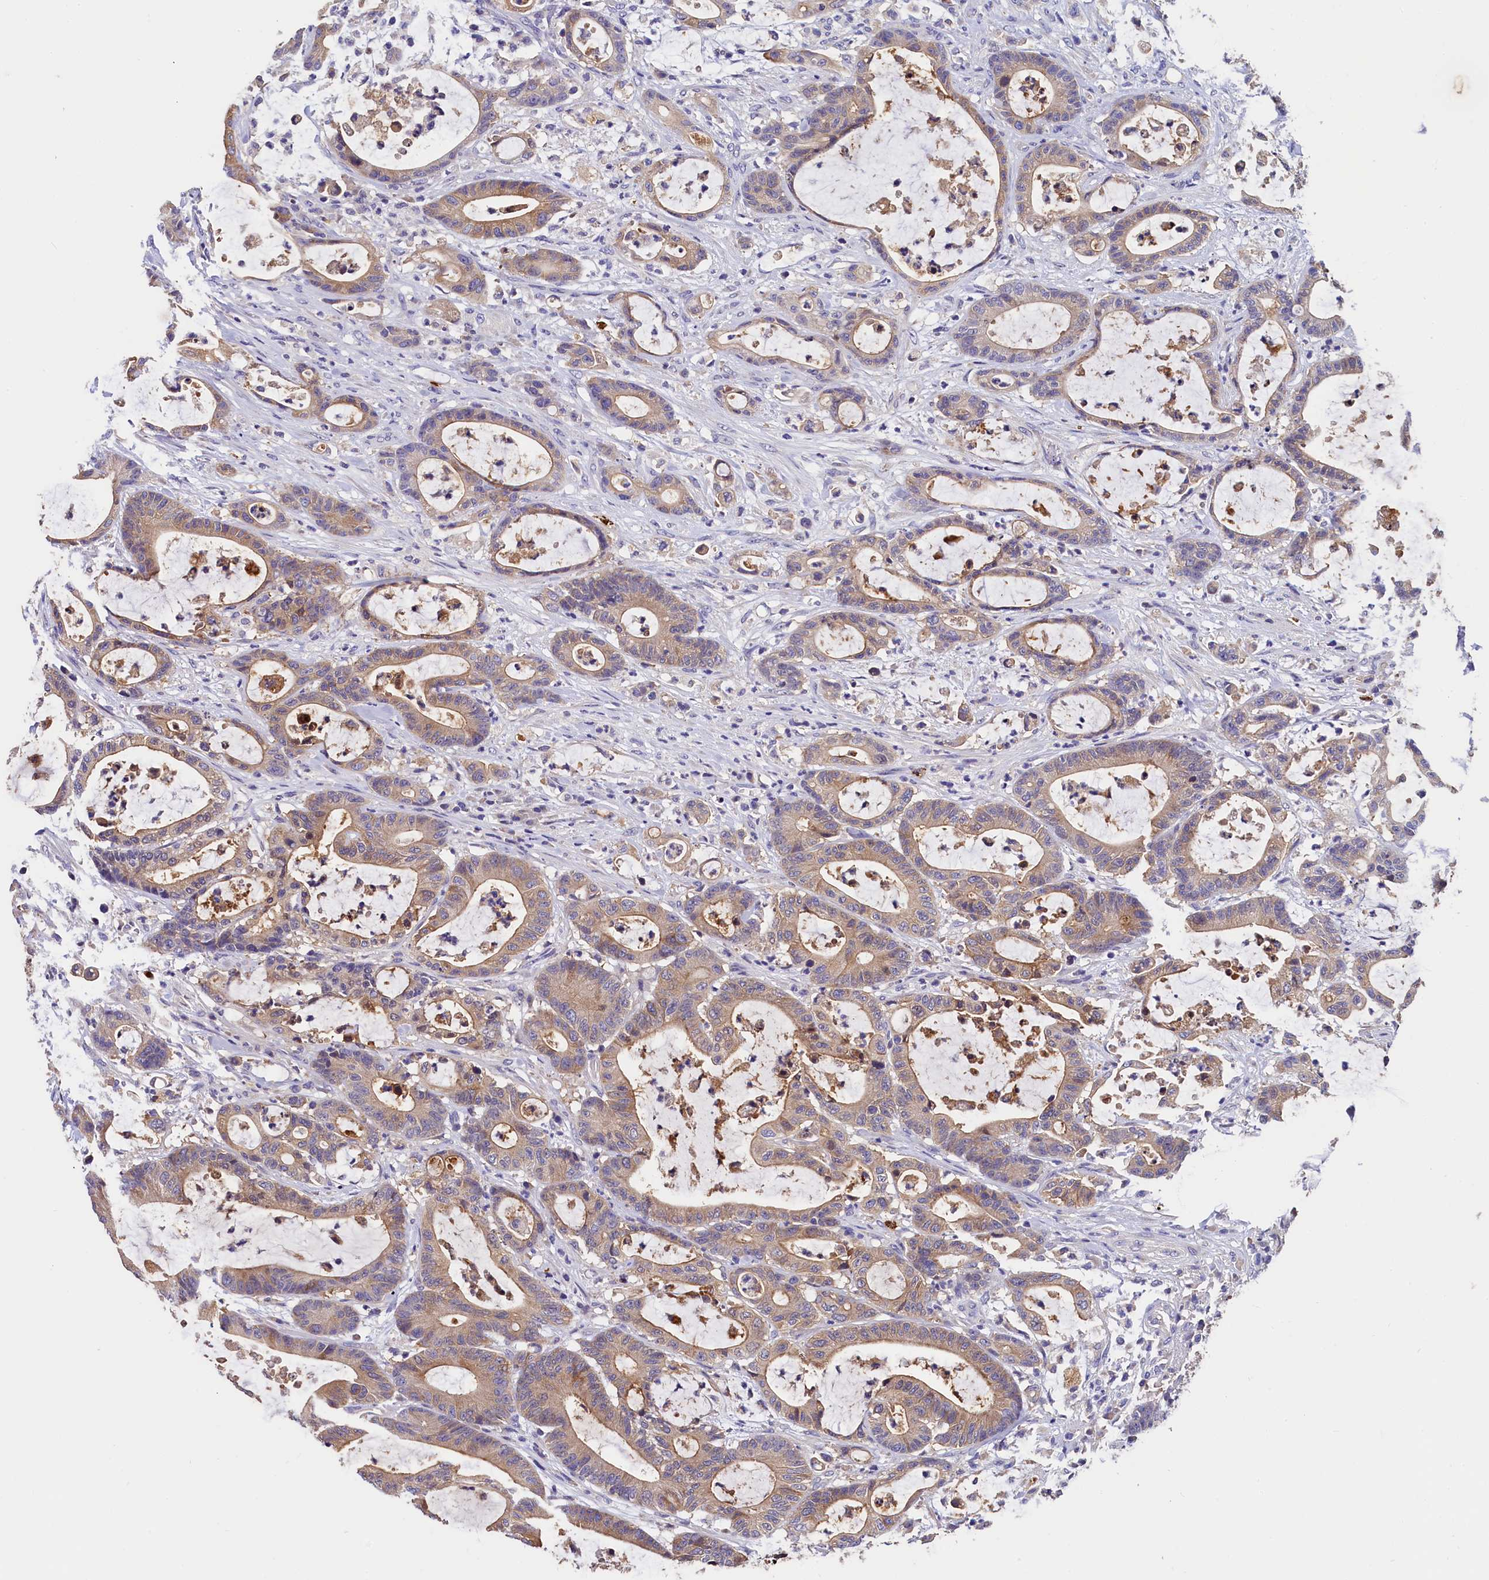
{"staining": {"intensity": "weak", "quantity": ">75%", "location": "cytoplasmic/membranous"}, "tissue": "colorectal cancer", "cell_type": "Tumor cells", "image_type": "cancer", "snomed": [{"axis": "morphology", "description": "Adenocarcinoma, NOS"}, {"axis": "topography", "description": "Colon"}], "caption": "Immunohistochemical staining of human colorectal adenocarcinoma displays weak cytoplasmic/membranous protein expression in about >75% of tumor cells.", "gene": "EPS8L2", "patient": {"sex": "female", "age": 84}}